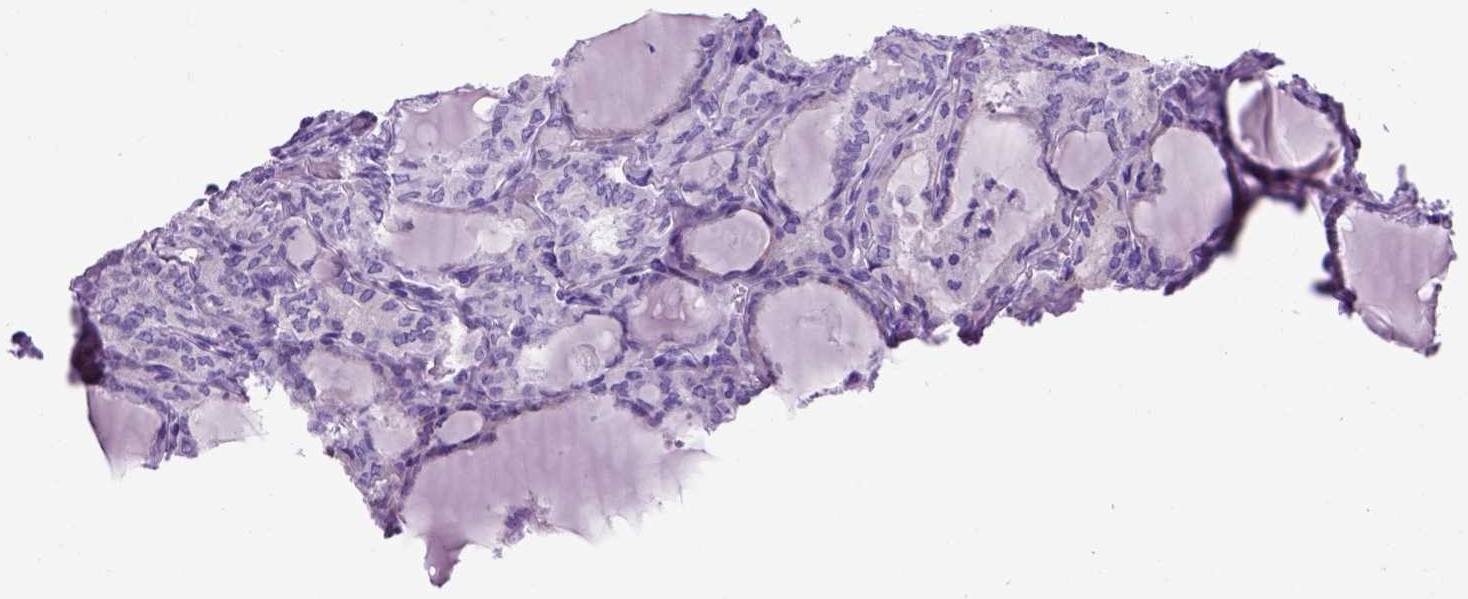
{"staining": {"intensity": "negative", "quantity": "none", "location": "none"}, "tissue": "thyroid cancer", "cell_type": "Tumor cells", "image_type": "cancer", "snomed": [{"axis": "morphology", "description": "Papillary adenocarcinoma, NOS"}, {"axis": "topography", "description": "Thyroid gland"}], "caption": "There is no significant expression in tumor cells of thyroid cancer (papillary adenocarcinoma). Nuclei are stained in blue.", "gene": "HHIPL2", "patient": {"sex": "male", "age": 20}}